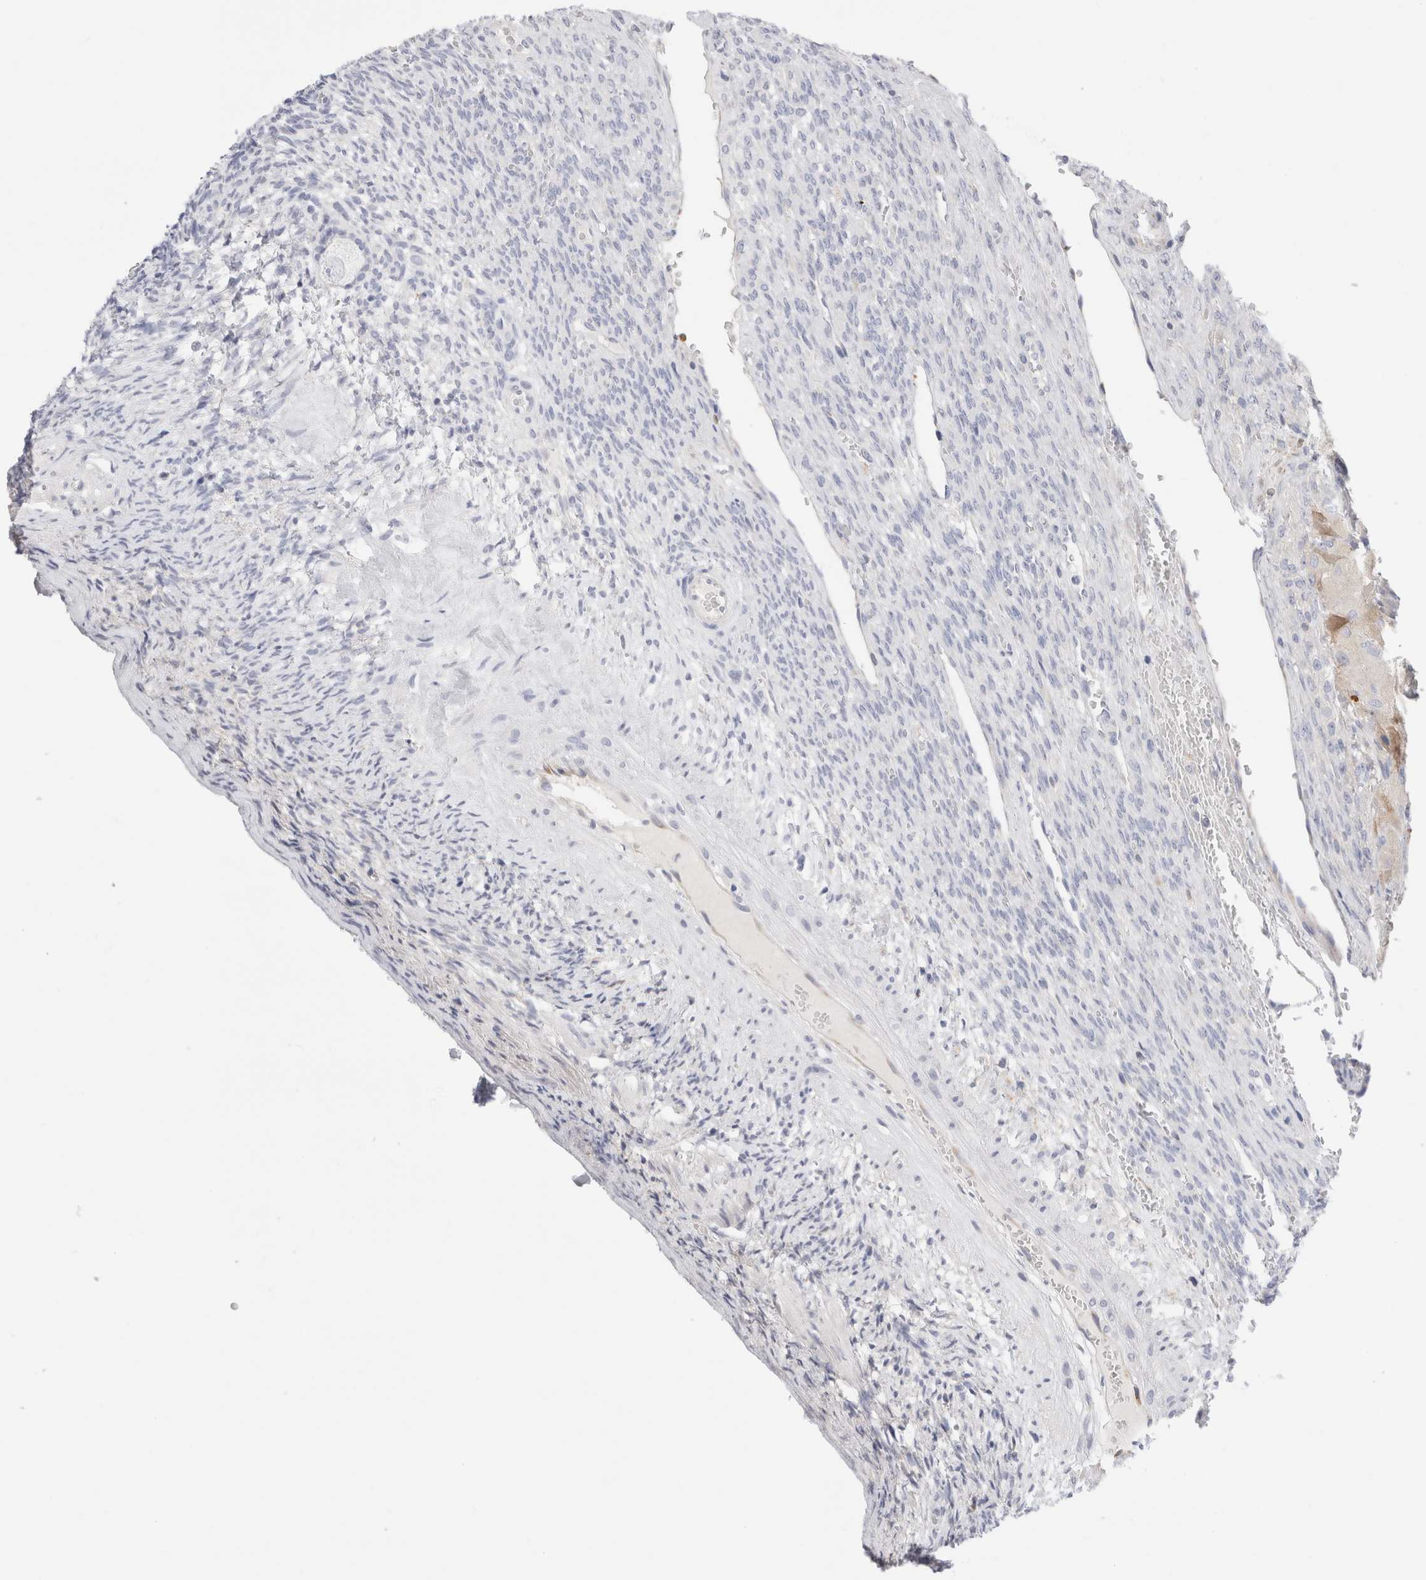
{"staining": {"intensity": "negative", "quantity": "none", "location": "none"}, "tissue": "ovary", "cell_type": "Follicle cells", "image_type": "normal", "snomed": [{"axis": "morphology", "description": "Normal tissue, NOS"}, {"axis": "topography", "description": "Ovary"}], "caption": "This is a histopathology image of immunohistochemistry staining of unremarkable ovary, which shows no staining in follicle cells.", "gene": "CSK", "patient": {"sex": "female", "age": 34}}